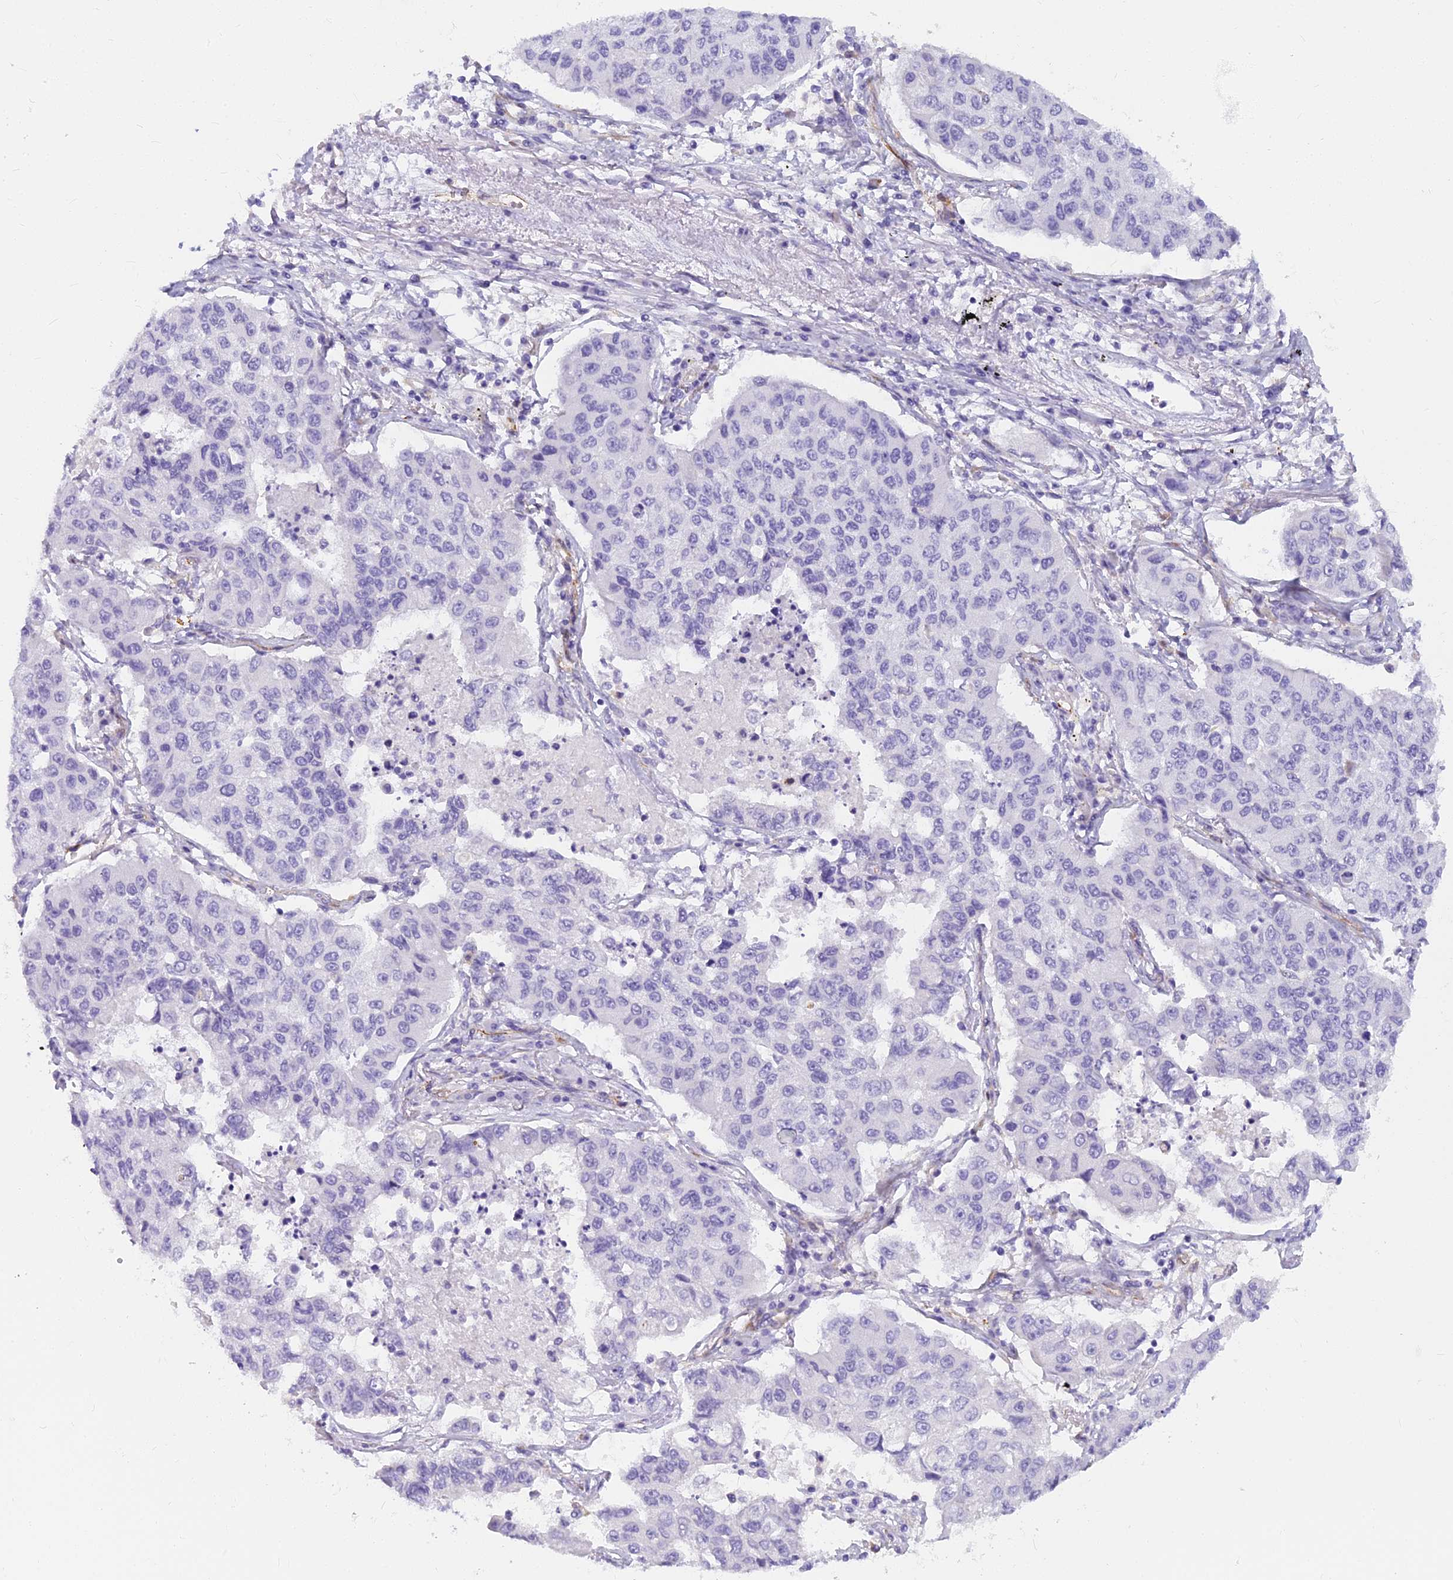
{"staining": {"intensity": "negative", "quantity": "none", "location": "none"}, "tissue": "lung cancer", "cell_type": "Tumor cells", "image_type": "cancer", "snomed": [{"axis": "morphology", "description": "Squamous cell carcinoma, NOS"}, {"axis": "topography", "description": "Lung"}], "caption": "An image of human lung cancer is negative for staining in tumor cells. (Brightfield microscopy of DAB (3,3'-diaminobenzidine) IHC at high magnification).", "gene": "EVI2A", "patient": {"sex": "male", "age": 74}}